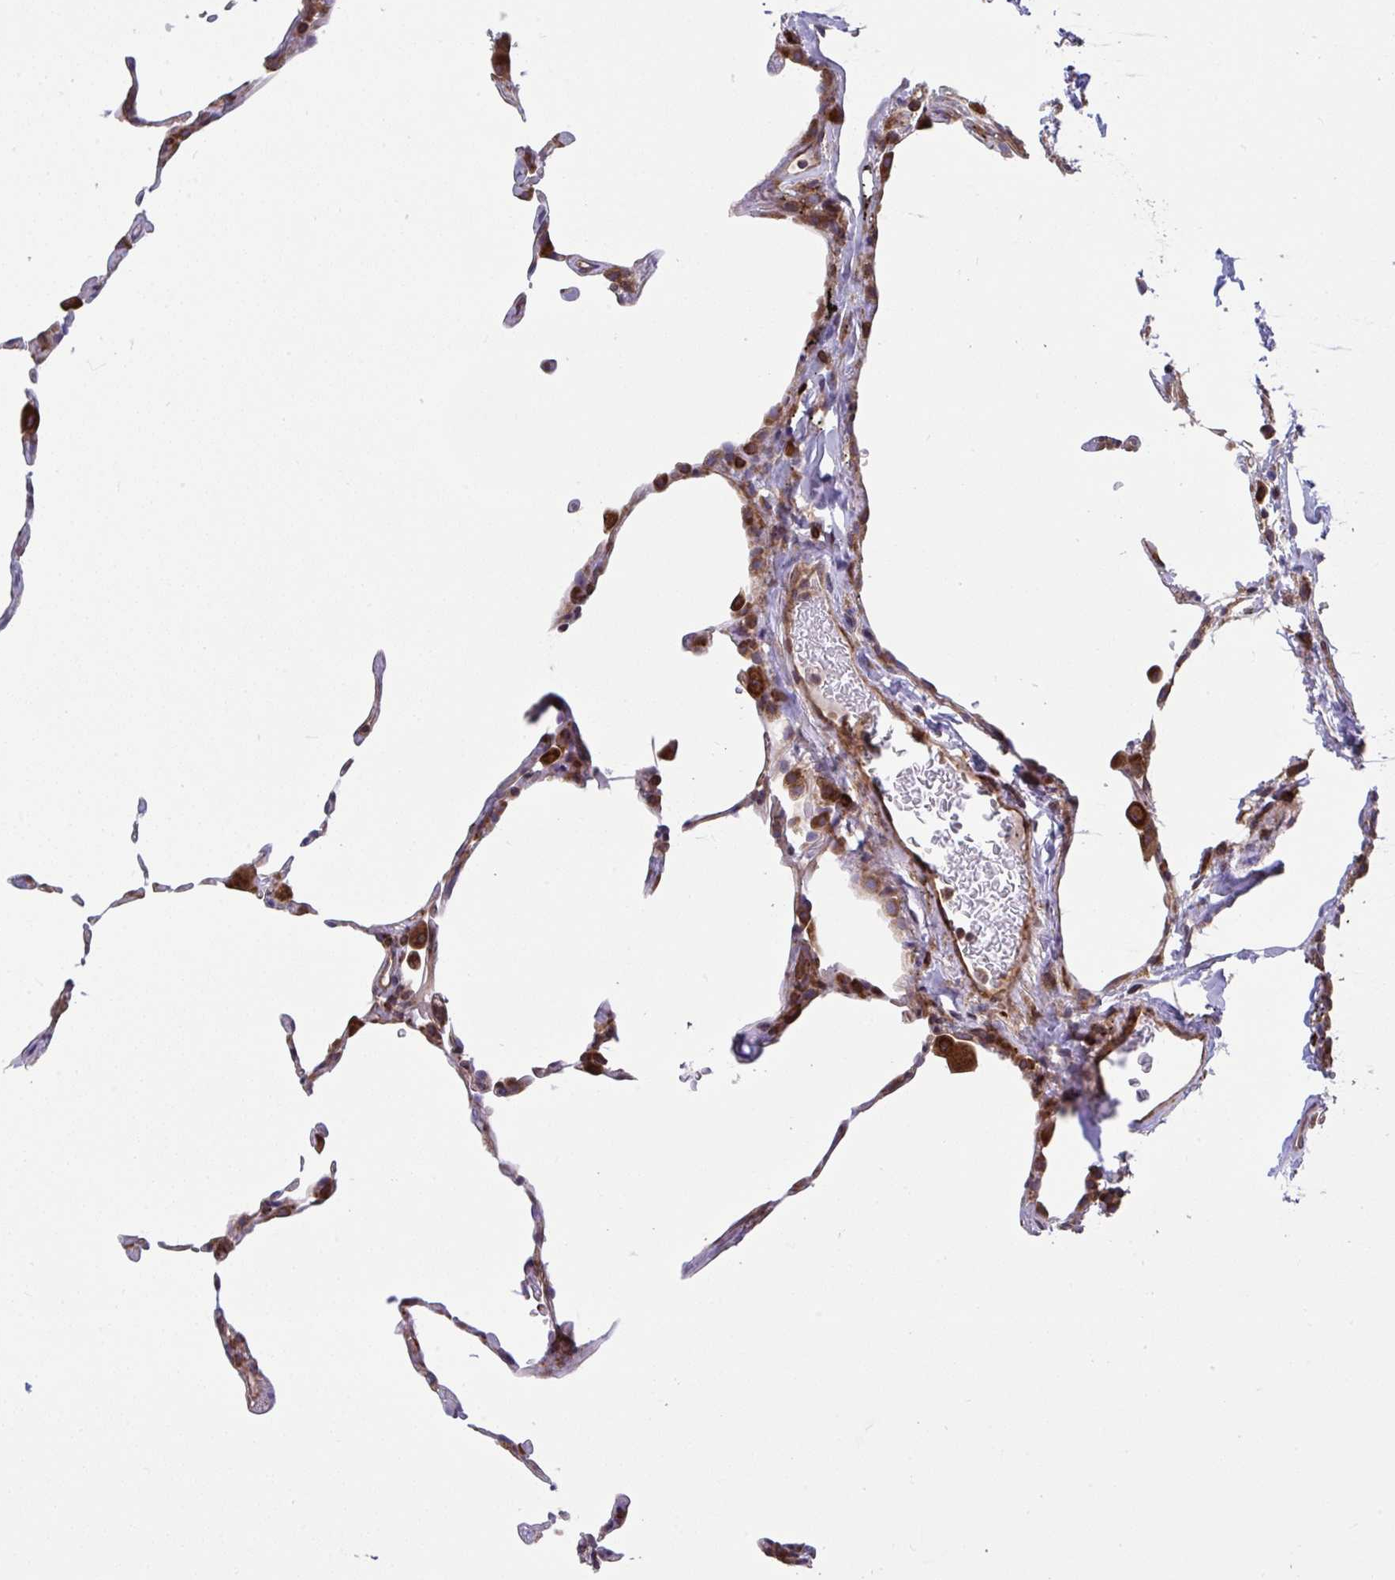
{"staining": {"intensity": "moderate", "quantity": "25%-75%", "location": "cytoplasmic/membranous"}, "tissue": "lung", "cell_type": "Alveolar cells", "image_type": "normal", "snomed": [{"axis": "morphology", "description": "Normal tissue, NOS"}, {"axis": "topography", "description": "Lung"}], "caption": "Immunohistochemical staining of unremarkable human lung demonstrates medium levels of moderate cytoplasmic/membranous positivity in approximately 25%-75% of alveolar cells.", "gene": "STIM2", "patient": {"sex": "female", "age": 57}}